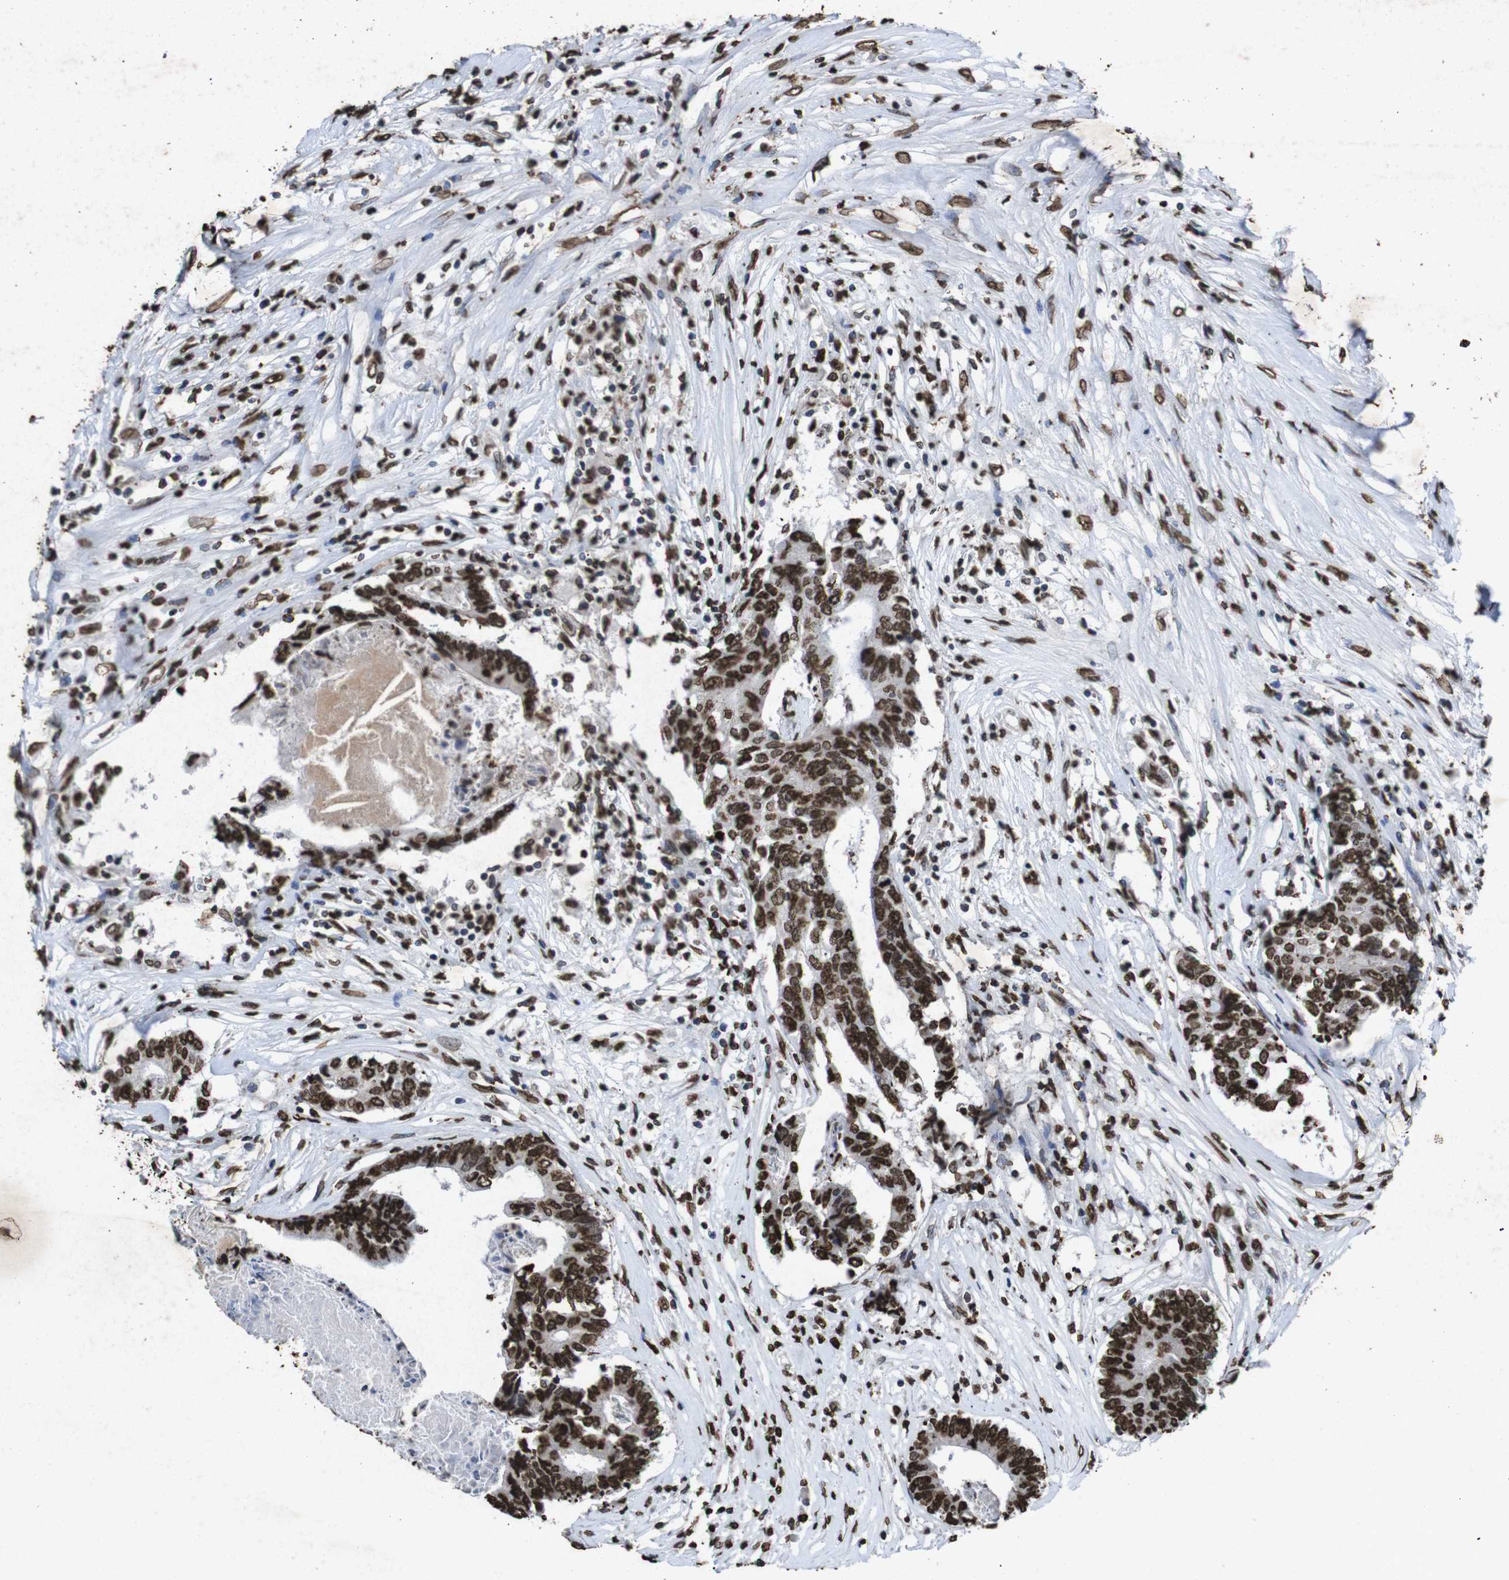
{"staining": {"intensity": "strong", "quantity": ">75%", "location": "nuclear"}, "tissue": "colorectal cancer", "cell_type": "Tumor cells", "image_type": "cancer", "snomed": [{"axis": "morphology", "description": "Adenocarcinoma, NOS"}, {"axis": "topography", "description": "Rectum"}], "caption": "Immunohistochemical staining of human colorectal cancer displays high levels of strong nuclear staining in approximately >75% of tumor cells.", "gene": "MDM2", "patient": {"sex": "male", "age": 63}}